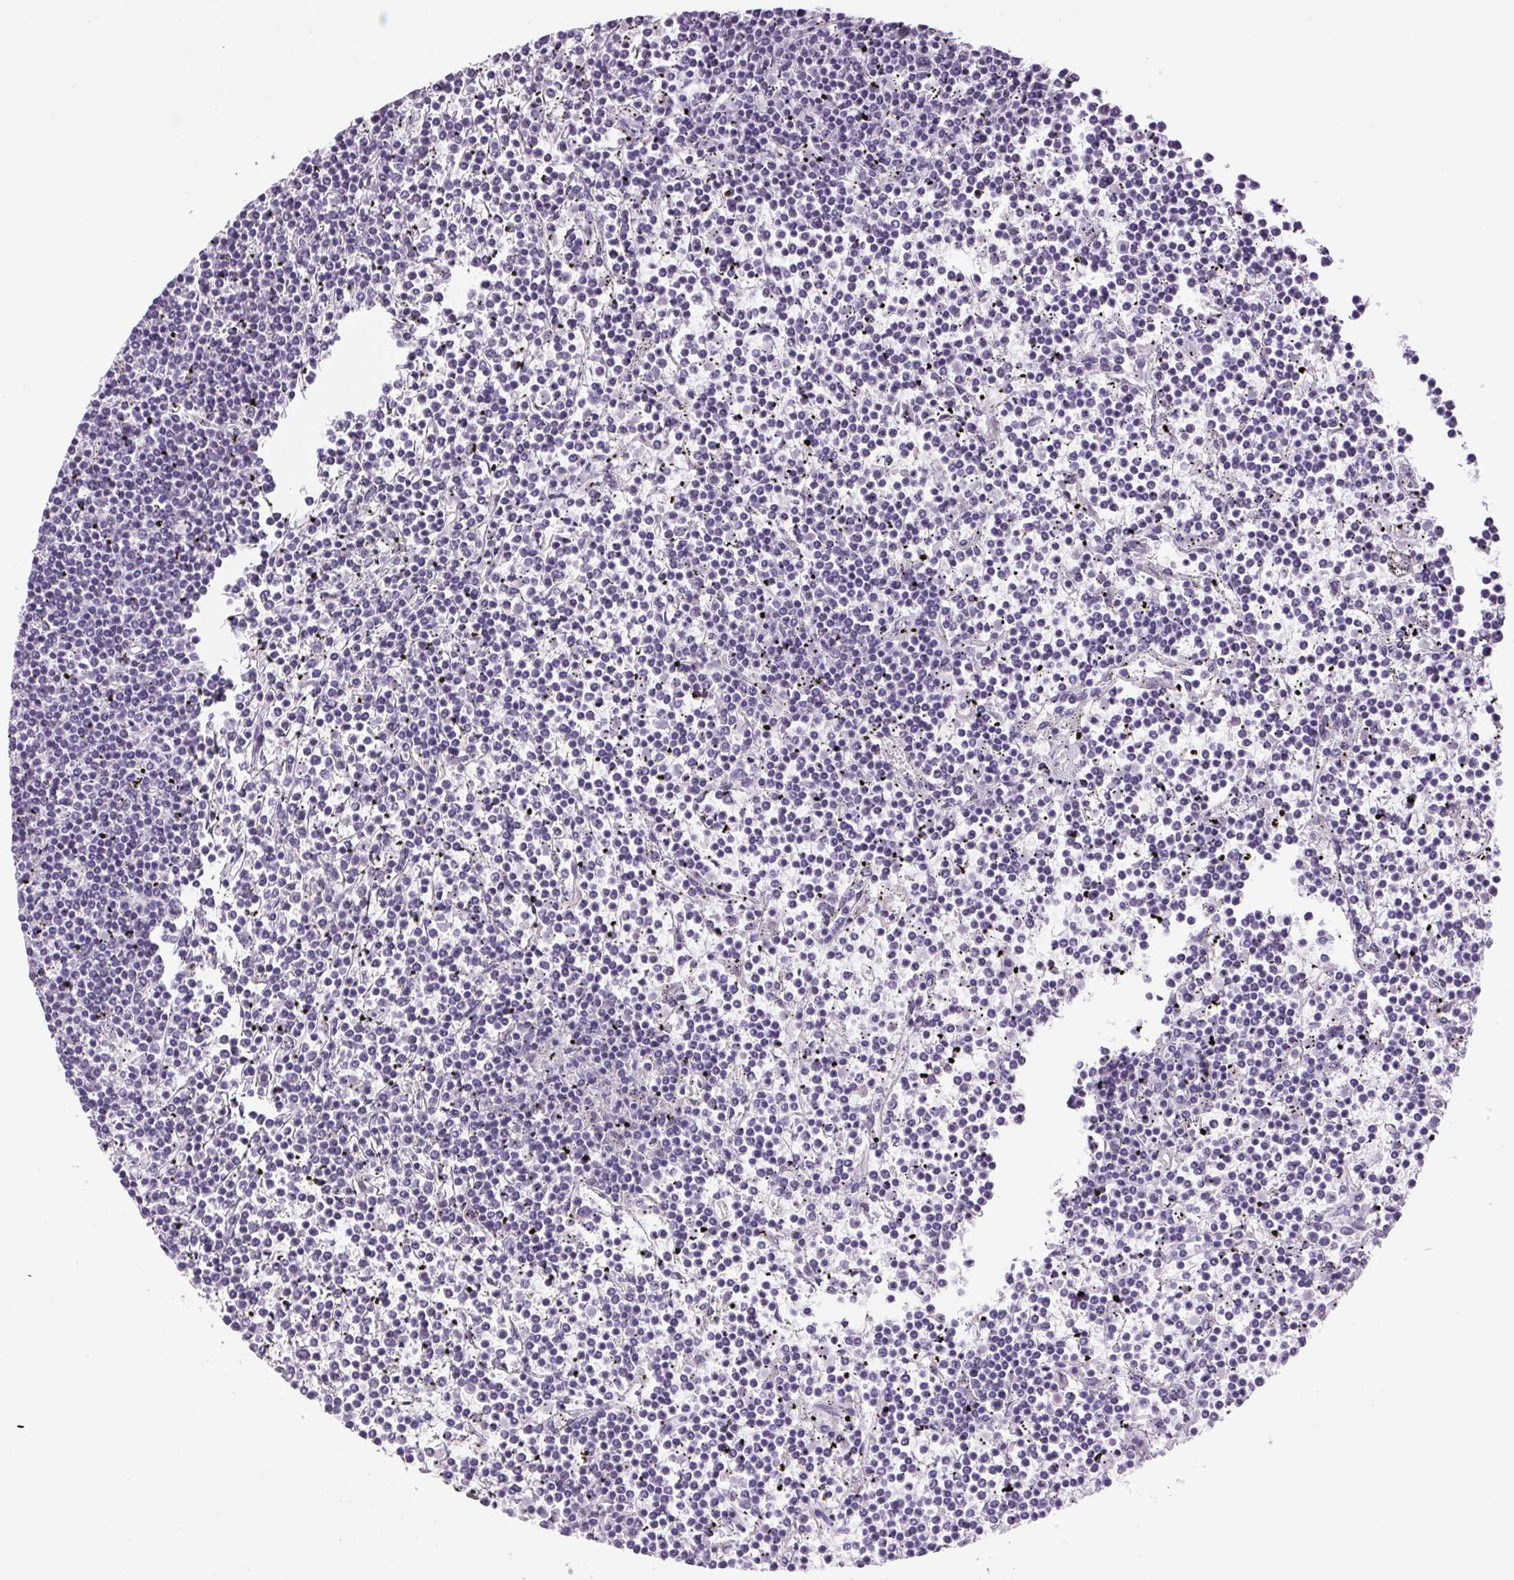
{"staining": {"intensity": "negative", "quantity": "none", "location": "none"}, "tissue": "lymphoma", "cell_type": "Tumor cells", "image_type": "cancer", "snomed": [{"axis": "morphology", "description": "Malignant lymphoma, non-Hodgkin's type, Low grade"}, {"axis": "topography", "description": "Spleen"}], "caption": "Protein analysis of malignant lymphoma, non-Hodgkin's type (low-grade) displays no significant positivity in tumor cells.", "gene": "VWA3B", "patient": {"sex": "female", "age": 19}}